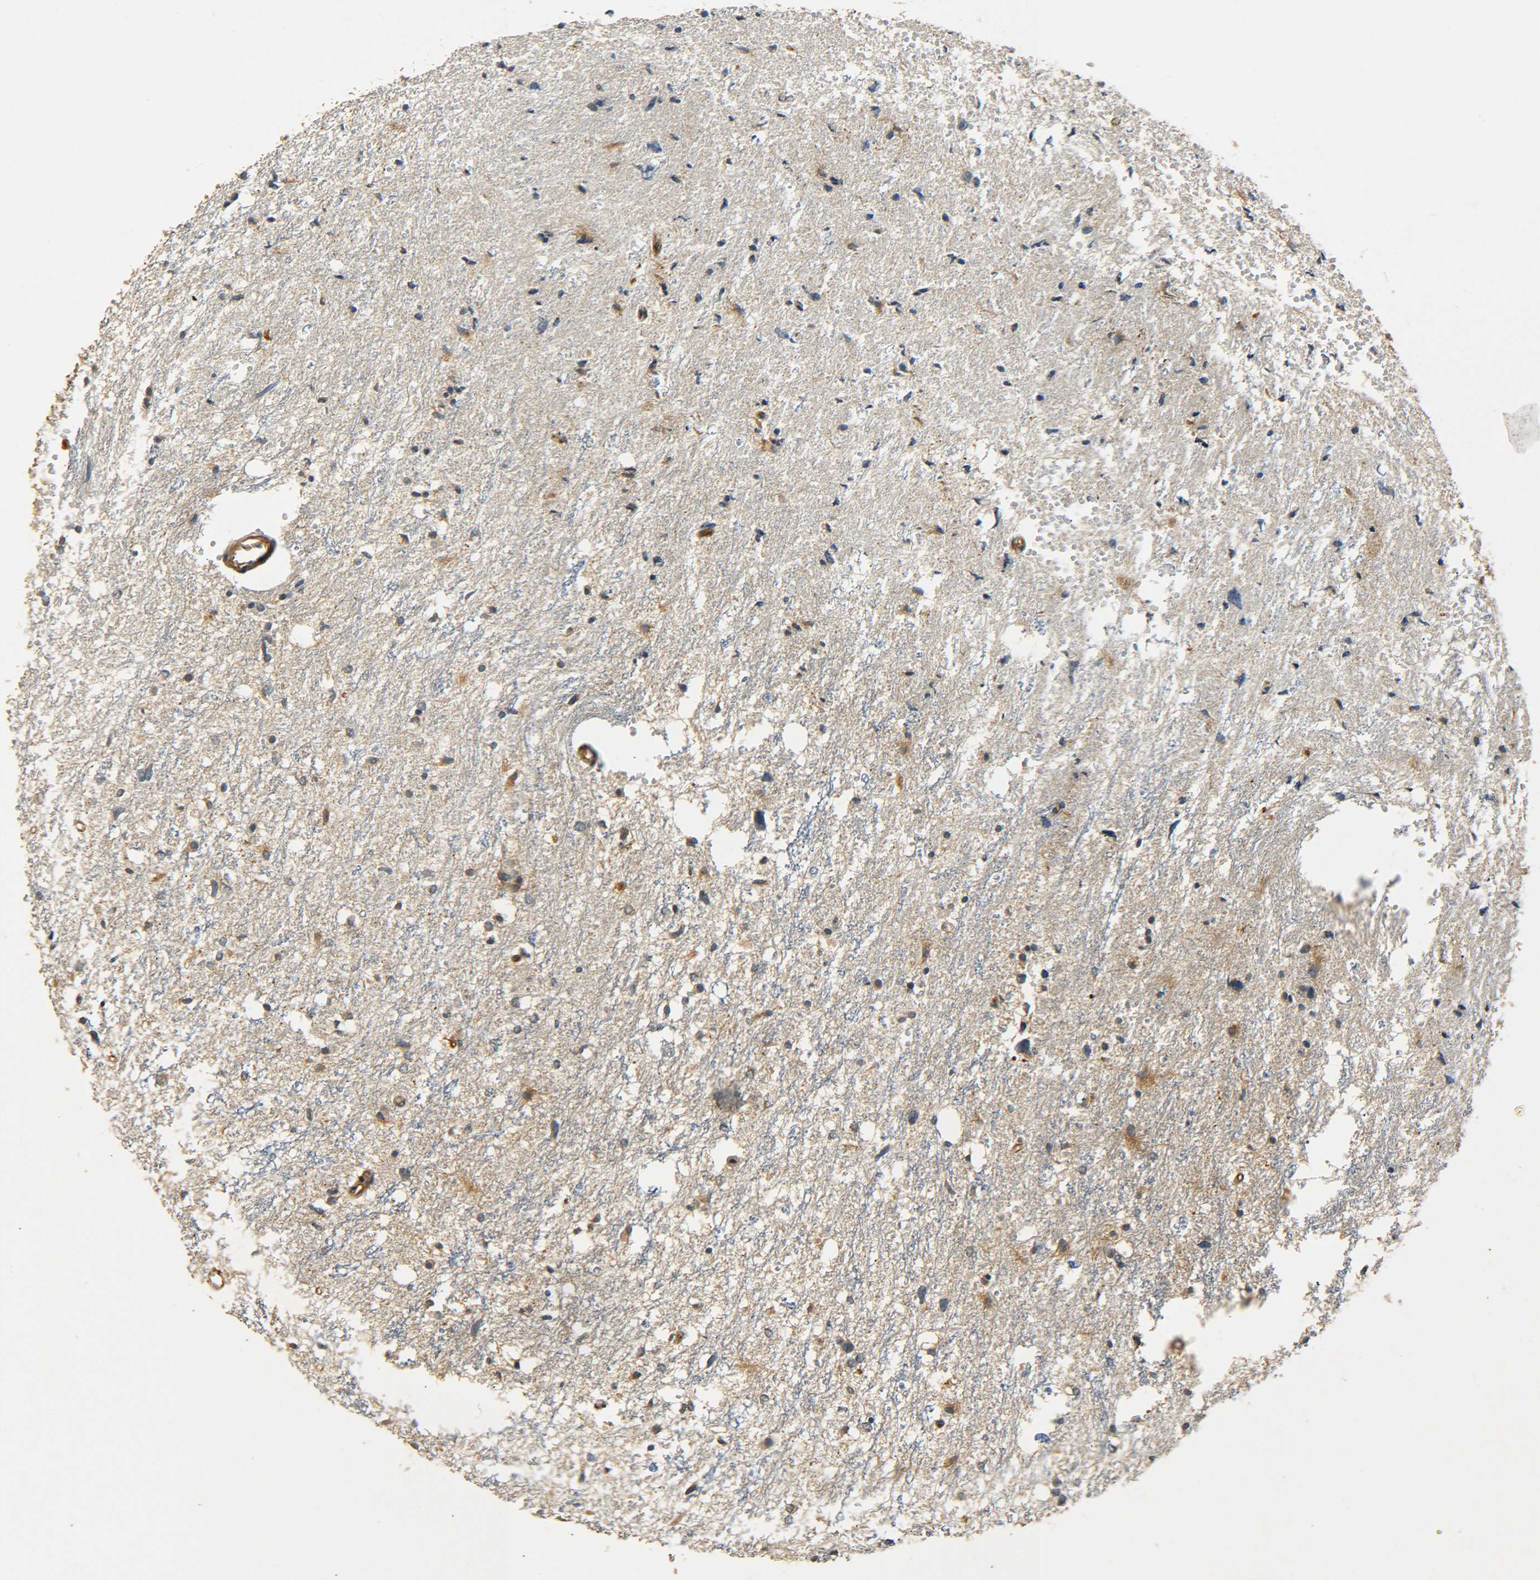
{"staining": {"intensity": "weak", "quantity": "25%-75%", "location": "cytoplasmic/membranous"}, "tissue": "glioma", "cell_type": "Tumor cells", "image_type": "cancer", "snomed": [{"axis": "morphology", "description": "Glioma, malignant, High grade"}, {"axis": "topography", "description": "Brain"}], "caption": "This micrograph shows immunohistochemistry (IHC) staining of human malignant high-grade glioma, with low weak cytoplasmic/membranous positivity in approximately 25%-75% of tumor cells.", "gene": "LRCH3", "patient": {"sex": "female", "age": 59}}